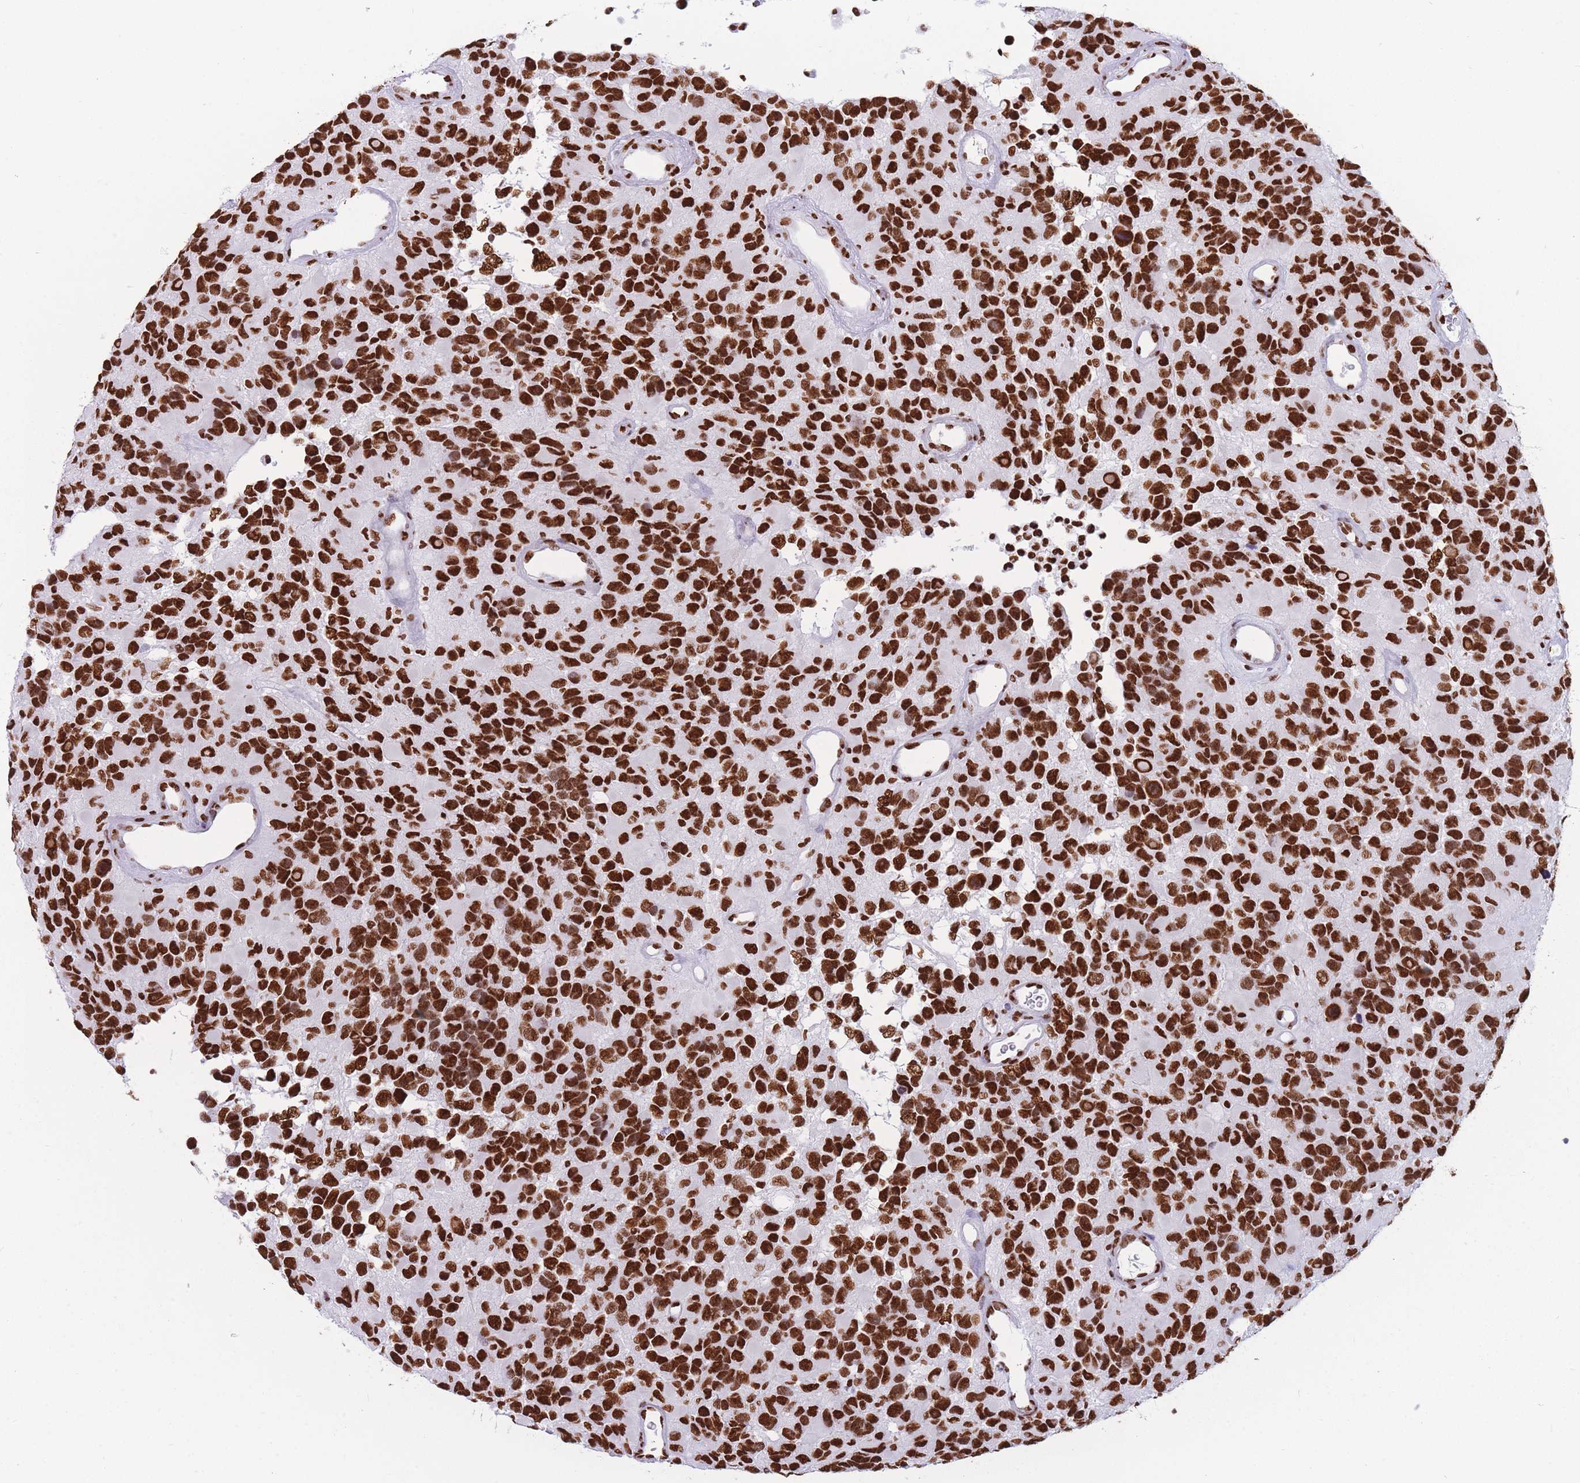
{"staining": {"intensity": "strong", "quantity": ">75%", "location": "nuclear"}, "tissue": "glioma", "cell_type": "Tumor cells", "image_type": "cancer", "snomed": [{"axis": "morphology", "description": "Glioma, malignant, High grade"}, {"axis": "topography", "description": "Brain"}], "caption": "A high amount of strong nuclear staining is seen in about >75% of tumor cells in glioma tissue.", "gene": "HNRNPUL1", "patient": {"sex": "male", "age": 77}}